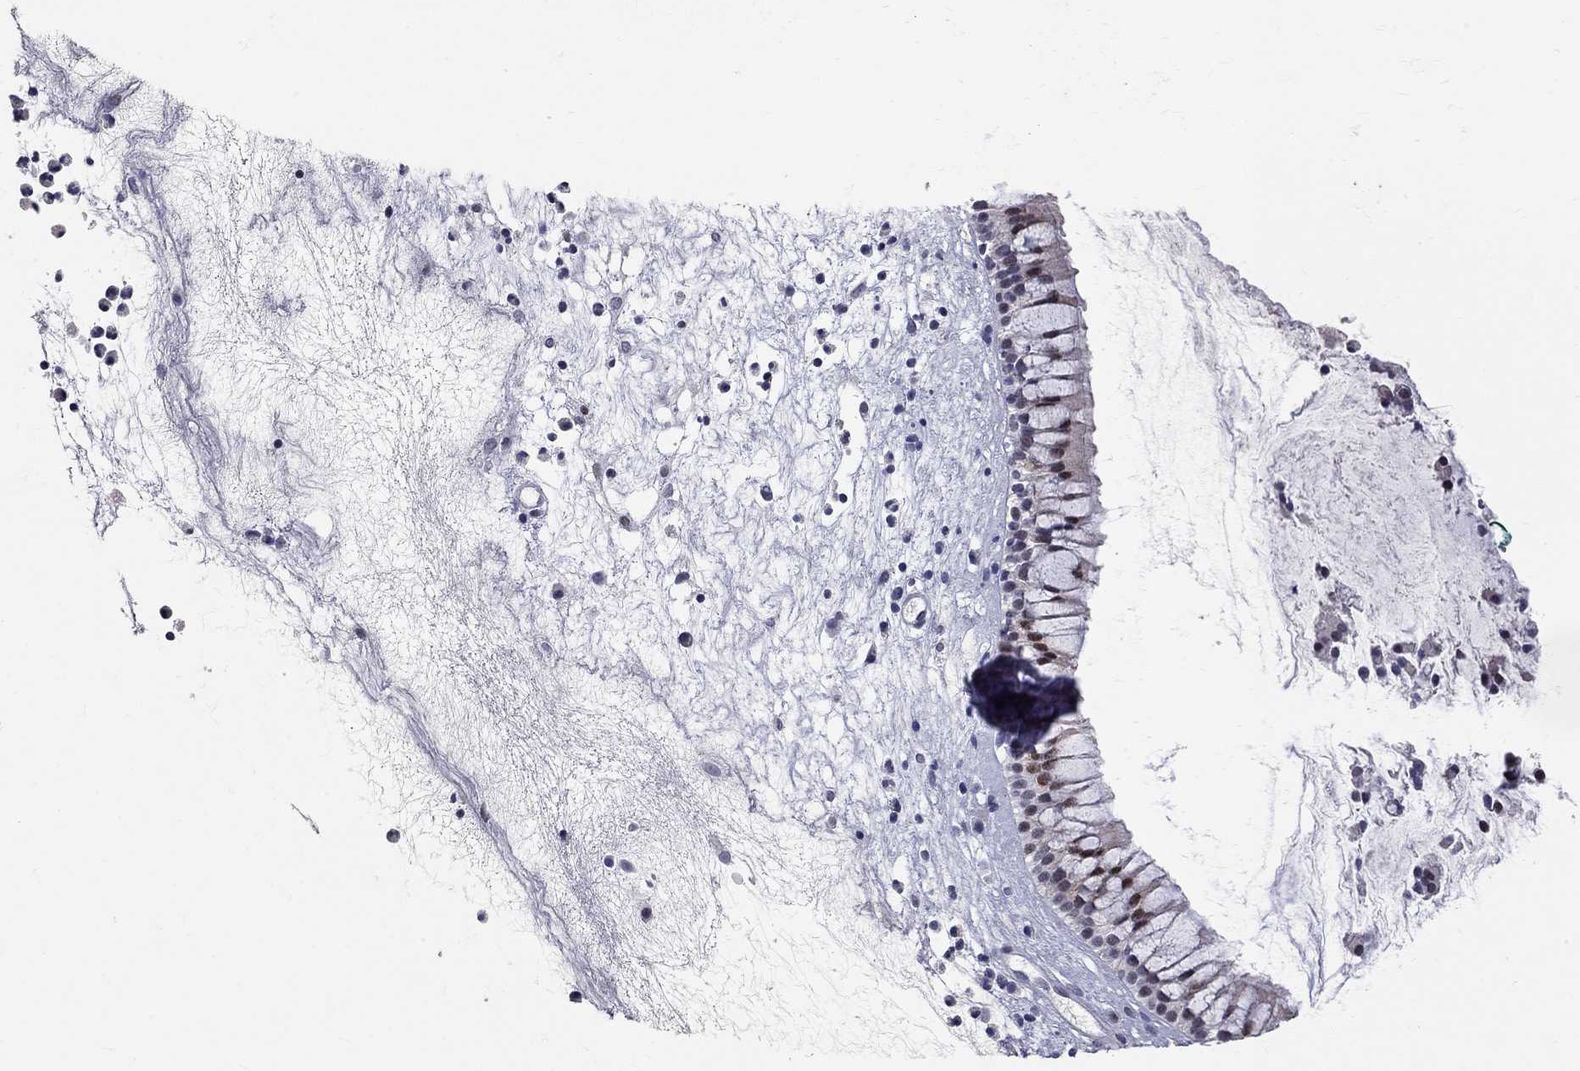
{"staining": {"intensity": "moderate", "quantity": "<25%", "location": "nuclear"}, "tissue": "nasopharynx", "cell_type": "Respiratory epithelial cells", "image_type": "normal", "snomed": [{"axis": "morphology", "description": "Normal tissue, NOS"}, {"axis": "topography", "description": "Nasopharynx"}], "caption": "Respiratory epithelial cells reveal low levels of moderate nuclear positivity in about <25% of cells in normal human nasopharynx. The staining was performed using DAB (3,3'-diaminobenzidine) to visualize the protein expression in brown, while the nuclei were stained in blue with hematoxylin (Magnification: 20x).", "gene": "HDAC3", "patient": {"sex": "male", "age": 77}}